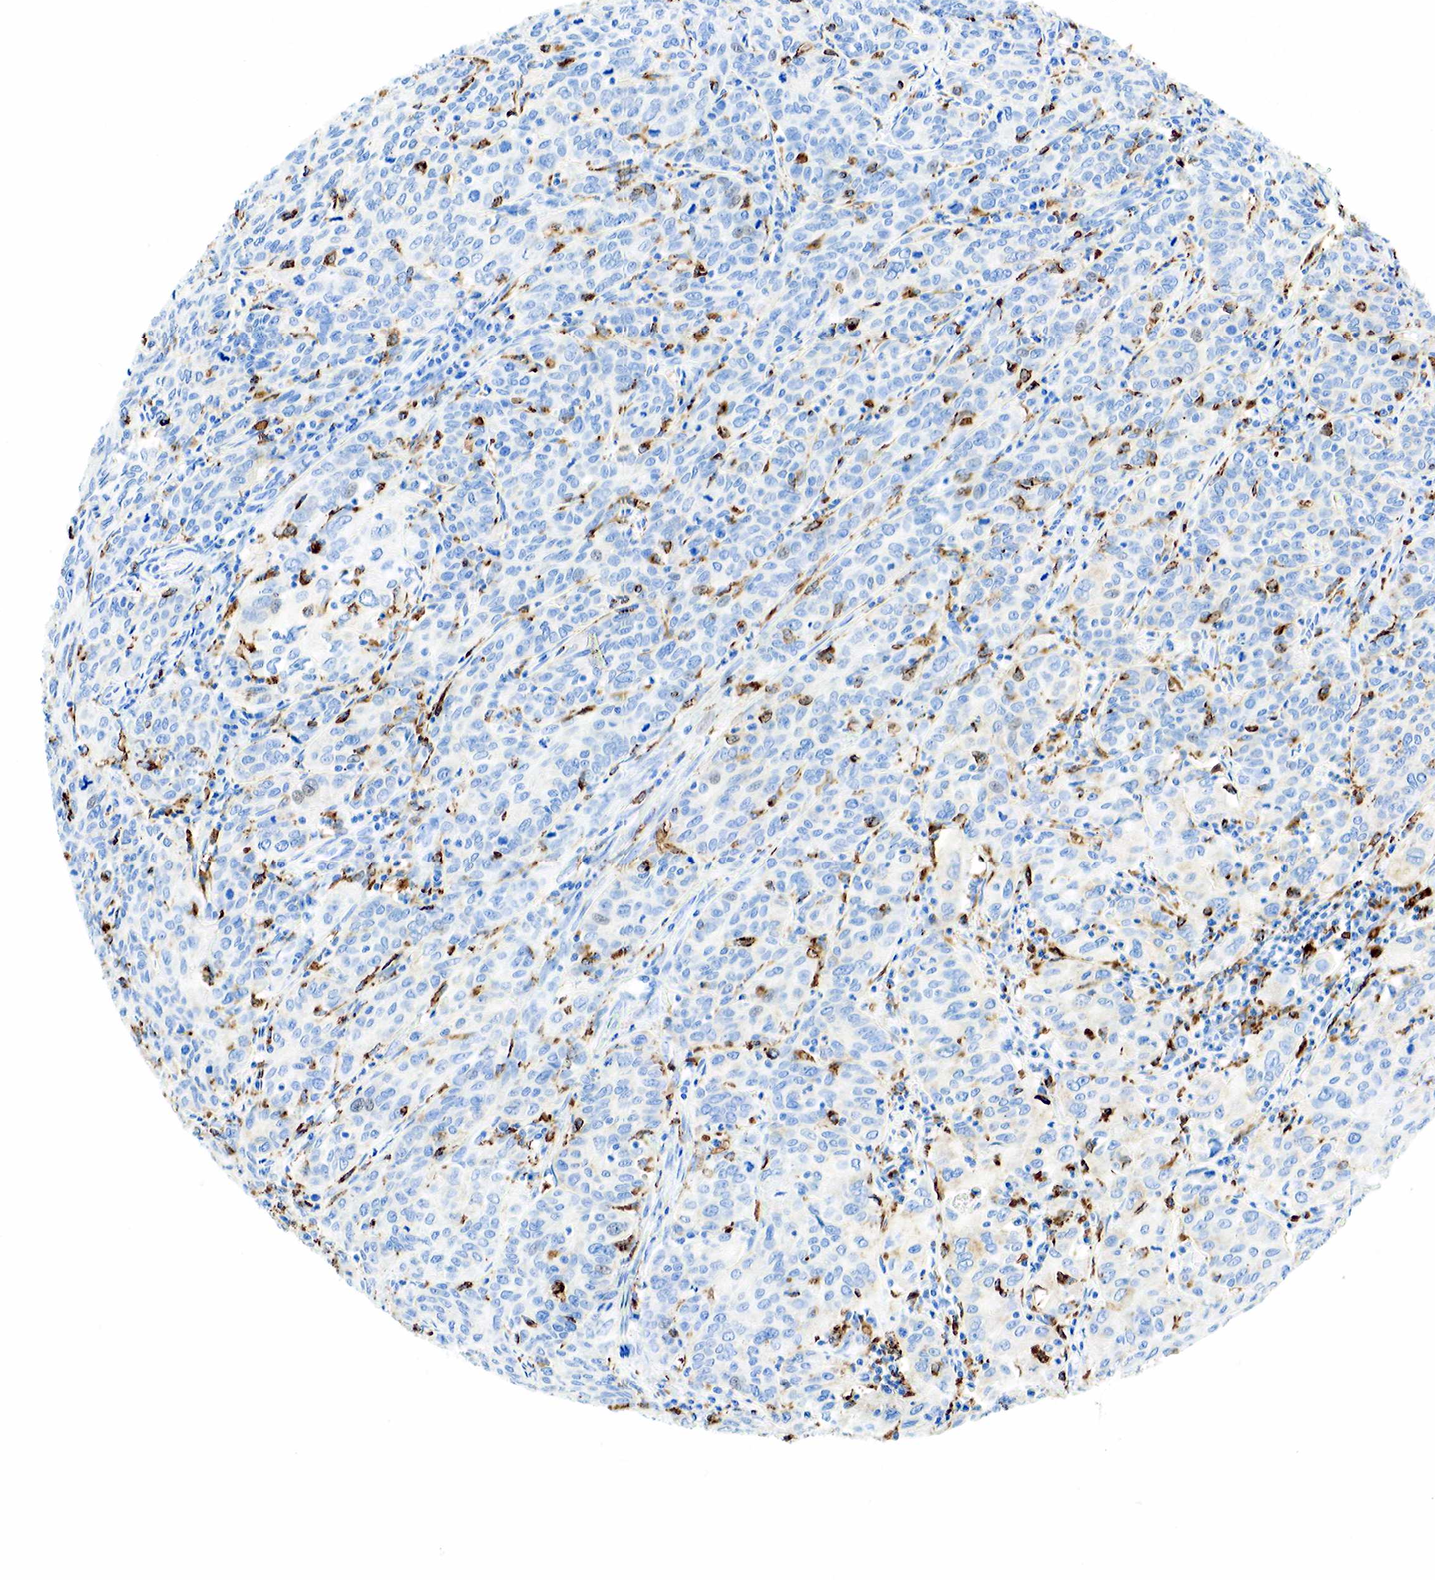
{"staining": {"intensity": "negative", "quantity": "none", "location": "none"}, "tissue": "cervical cancer", "cell_type": "Tumor cells", "image_type": "cancer", "snomed": [{"axis": "morphology", "description": "Squamous cell carcinoma, NOS"}, {"axis": "topography", "description": "Cervix"}], "caption": "There is no significant expression in tumor cells of cervical cancer.", "gene": "CD68", "patient": {"sex": "female", "age": 38}}